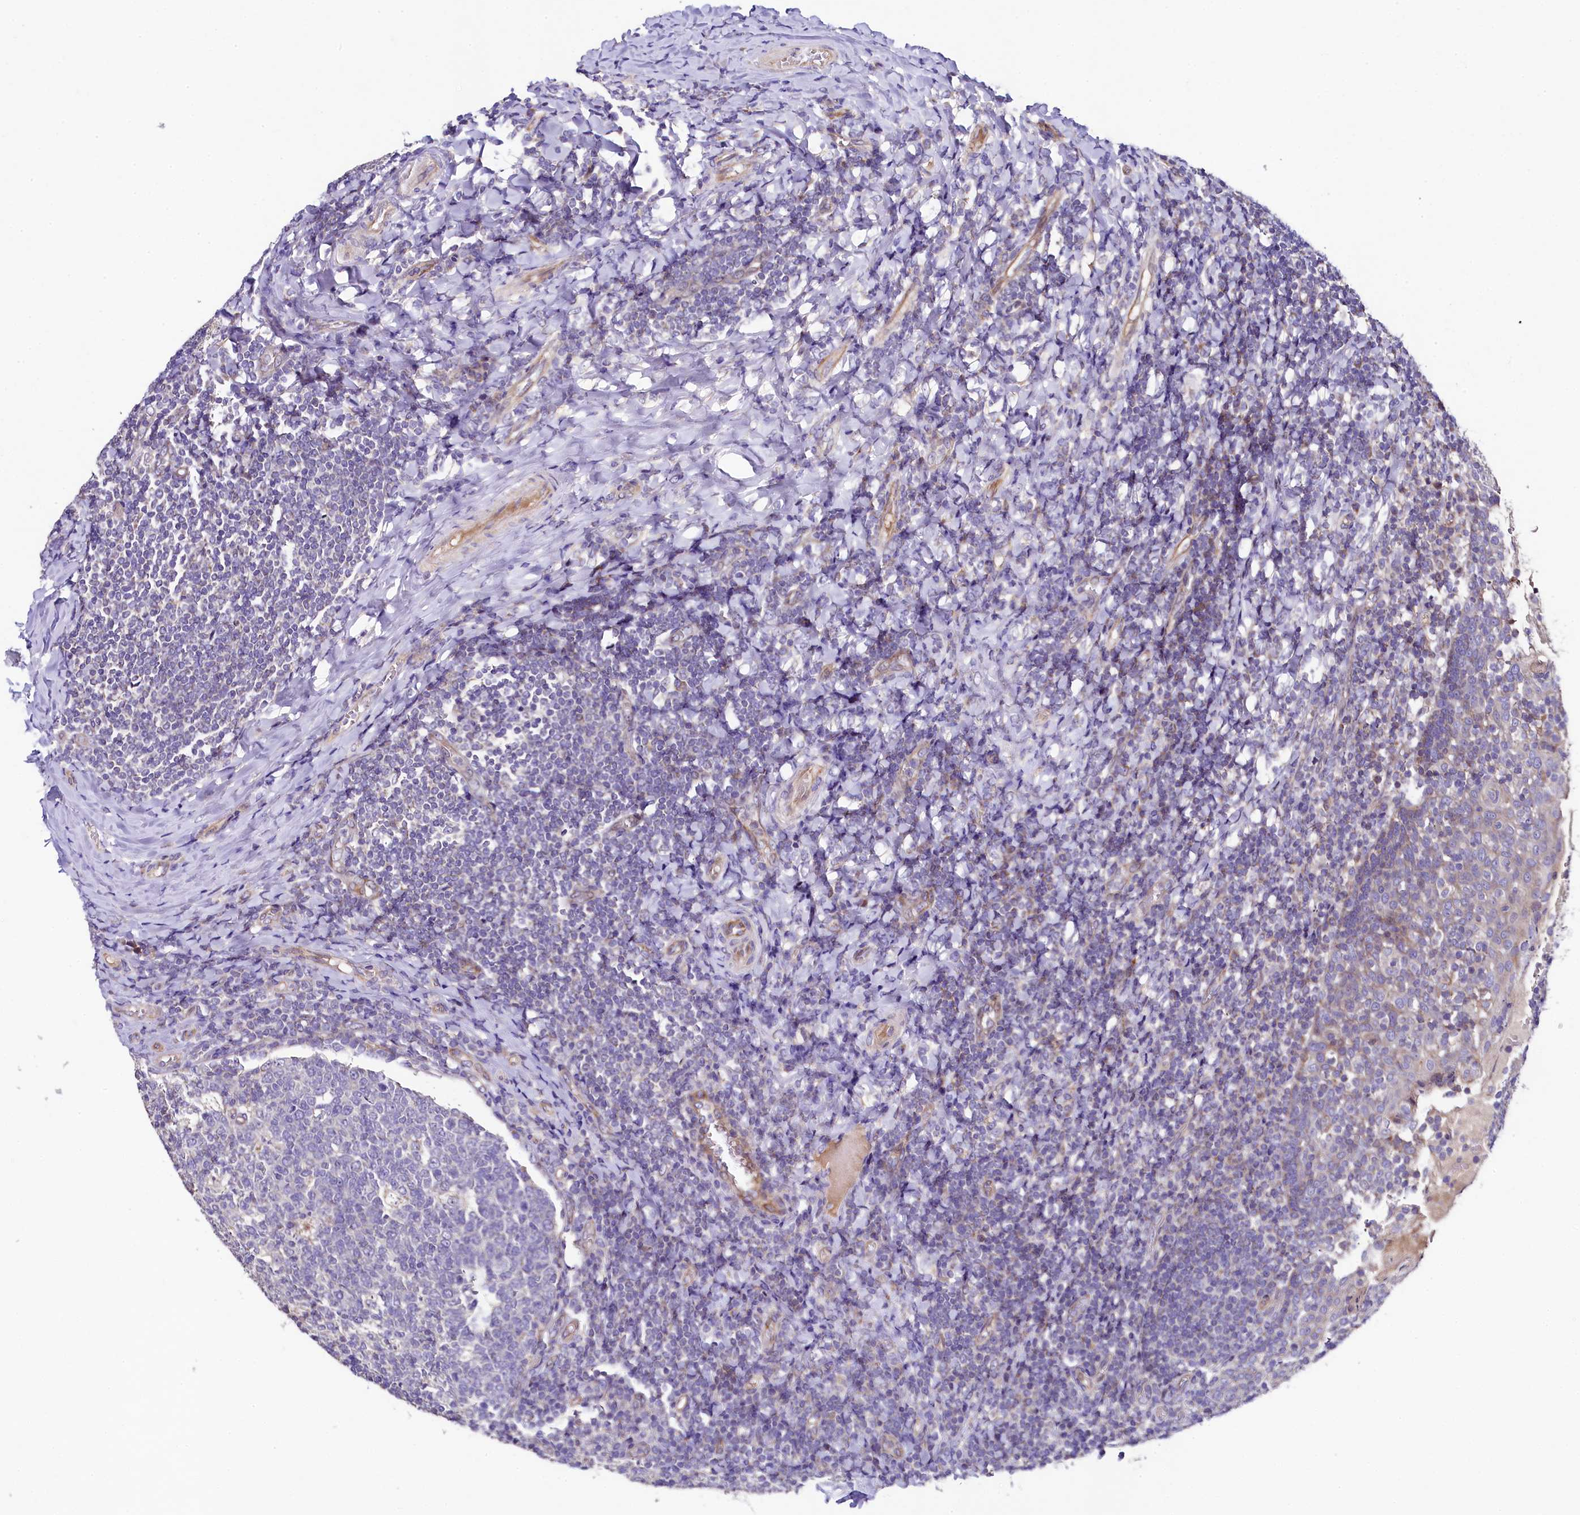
{"staining": {"intensity": "negative", "quantity": "none", "location": "none"}, "tissue": "tonsil", "cell_type": "Germinal center cells", "image_type": "normal", "snomed": [{"axis": "morphology", "description": "Normal tissue, NOS"}, {"axis": "topography", "description": "Tonsil"}], "caption": "Immunohistochemical staining of unremarkable human tonsil displays no significant expression in germinal center cells. (Brightfield microscopy of DAB immunohistochemistry at high magnification).", "gene": "FXYD6", "patient": {"sex": "female", "age": 19}}